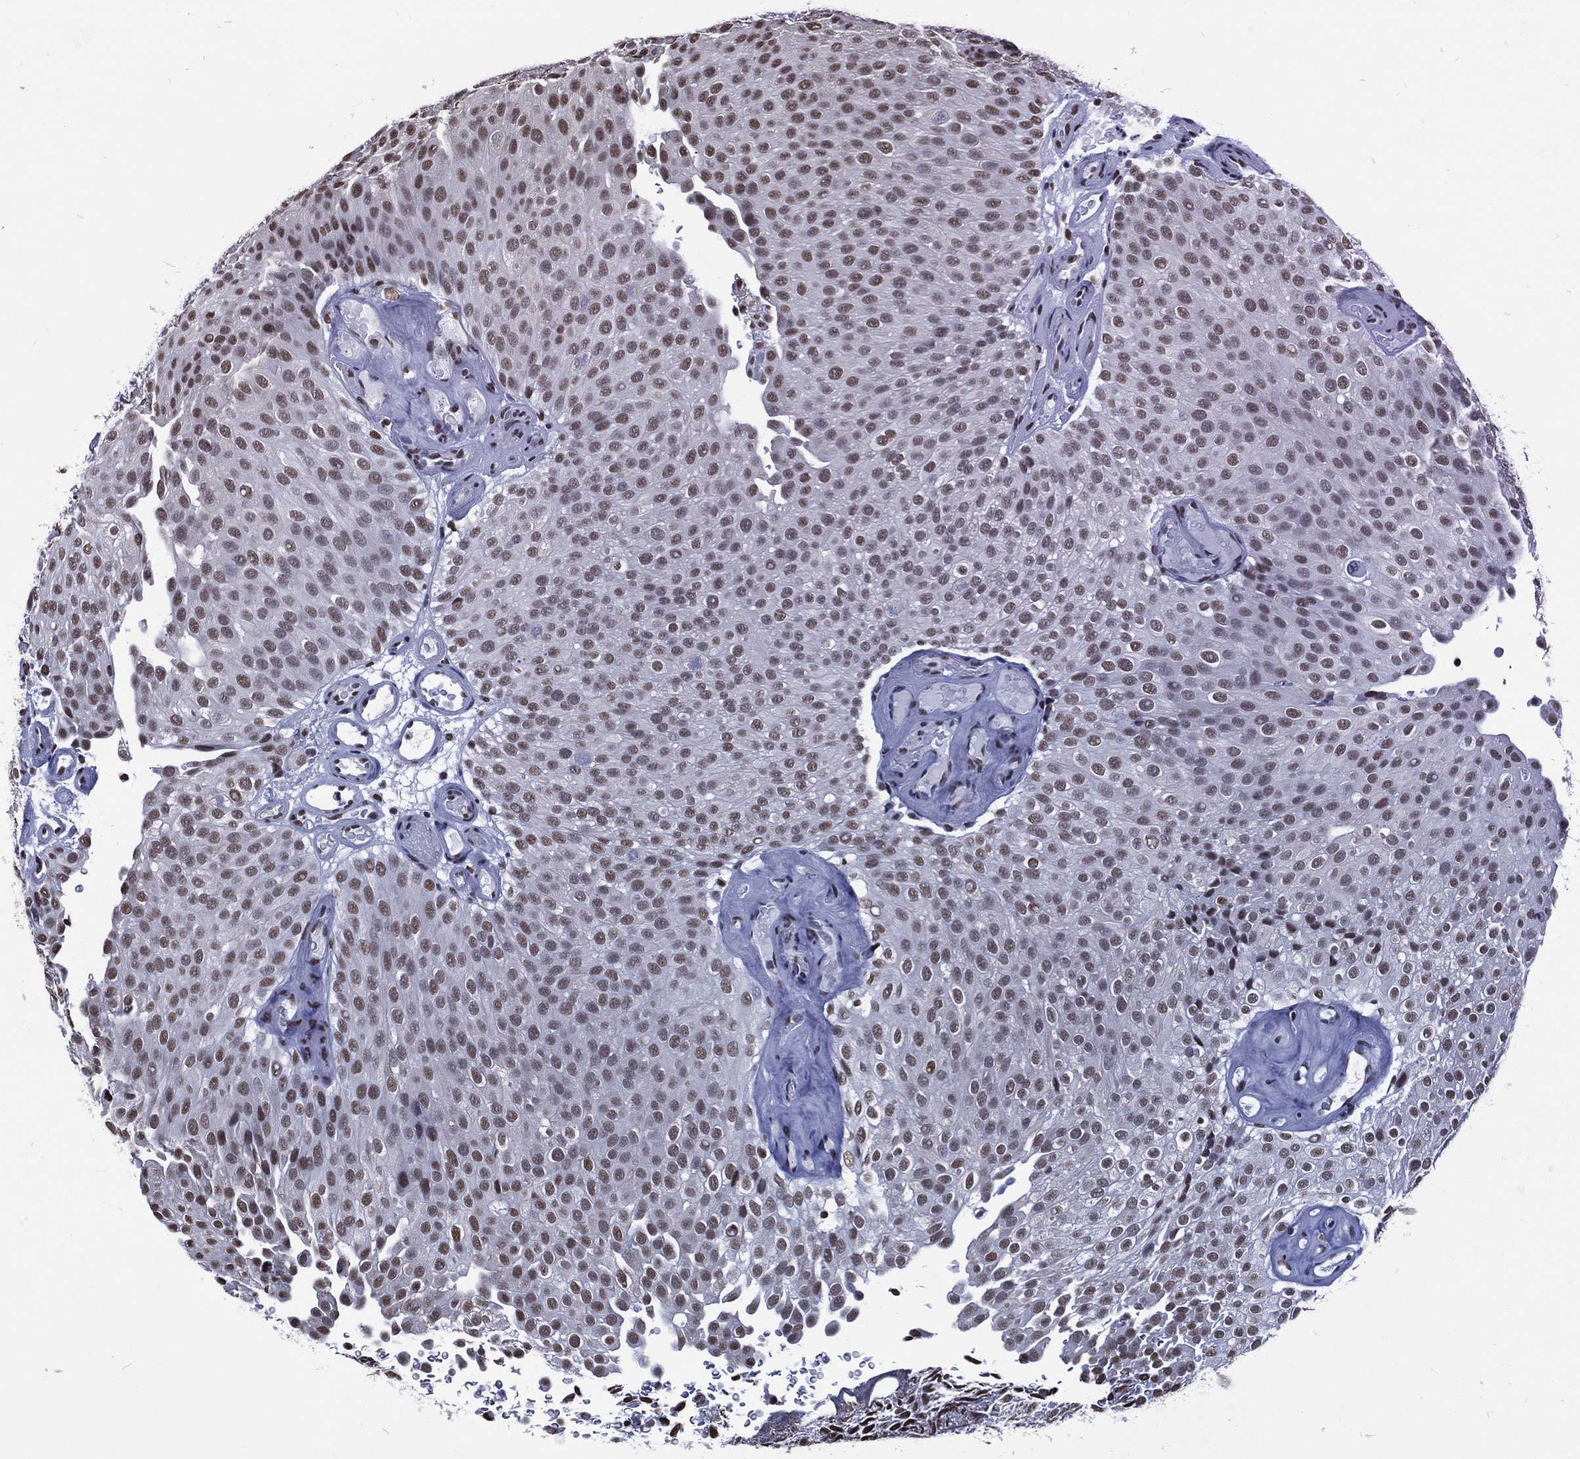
{"staining": {"intensity": "moderate", "quantity": "25%-75%", "location": "nuclear"}, "tissue": "urothelial cancer", "cell_type": "Tumor cells", "image_type": "cancer", "snomed": [{"axis": "morphology", "description": "Urothelial carcinoma, Low grade"}, {"axis": "topography", "description": "Urinary bladder"}], "caption": "DAB immunohistochemical staining of human urothelial carcinoma (low-grade) exhibits moderate nuclear protein staining in about 25%-75% of tumor cells.", "gene": "RETREG2", "patient": {"sex": "male", "age": 78}}